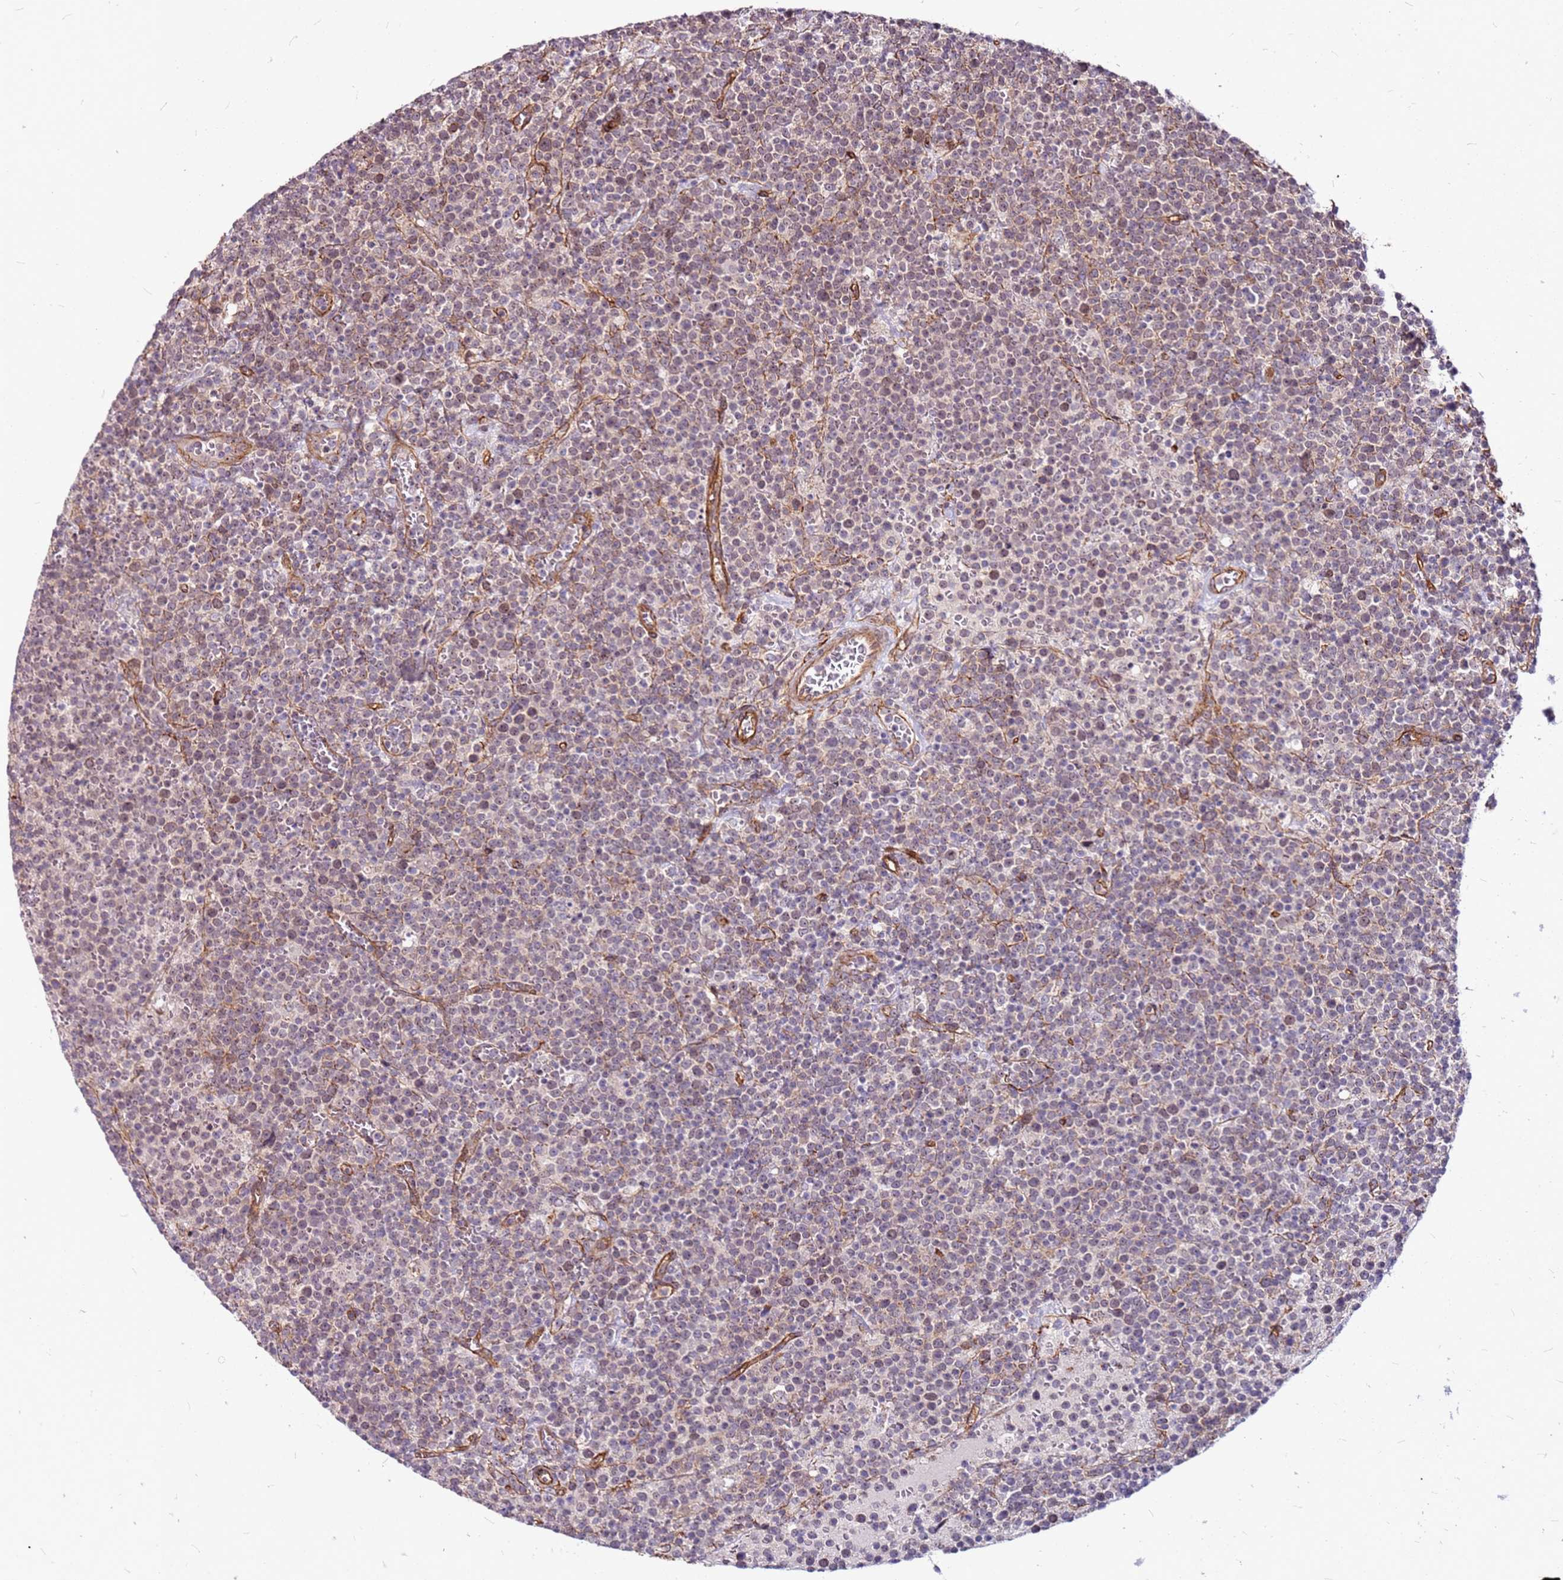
{"staining": {"intensity": "weak", "quantity": "25%-75%", "location": "cytoplasmic/membranous"}, "tissue": "lymphoma", "cell_type": "Tumor cells", "image_type": "cancer", "snomed": [{"axis": "morphology", "description": "Malignant lymphoma, non-Hodgkin's type, High grade"}, {"axis": "topography", "description": "Lymph node"}], "caption": "This image shows lymphoma stained with IHC to label a protein in brown. The cytoplasmic/membranous of tumor cells show weak positivity for the protein. Nuclei are counter-stained blue.", "gene": "TOPAZ1", "patient": {"sex": "male", "age": 61}}